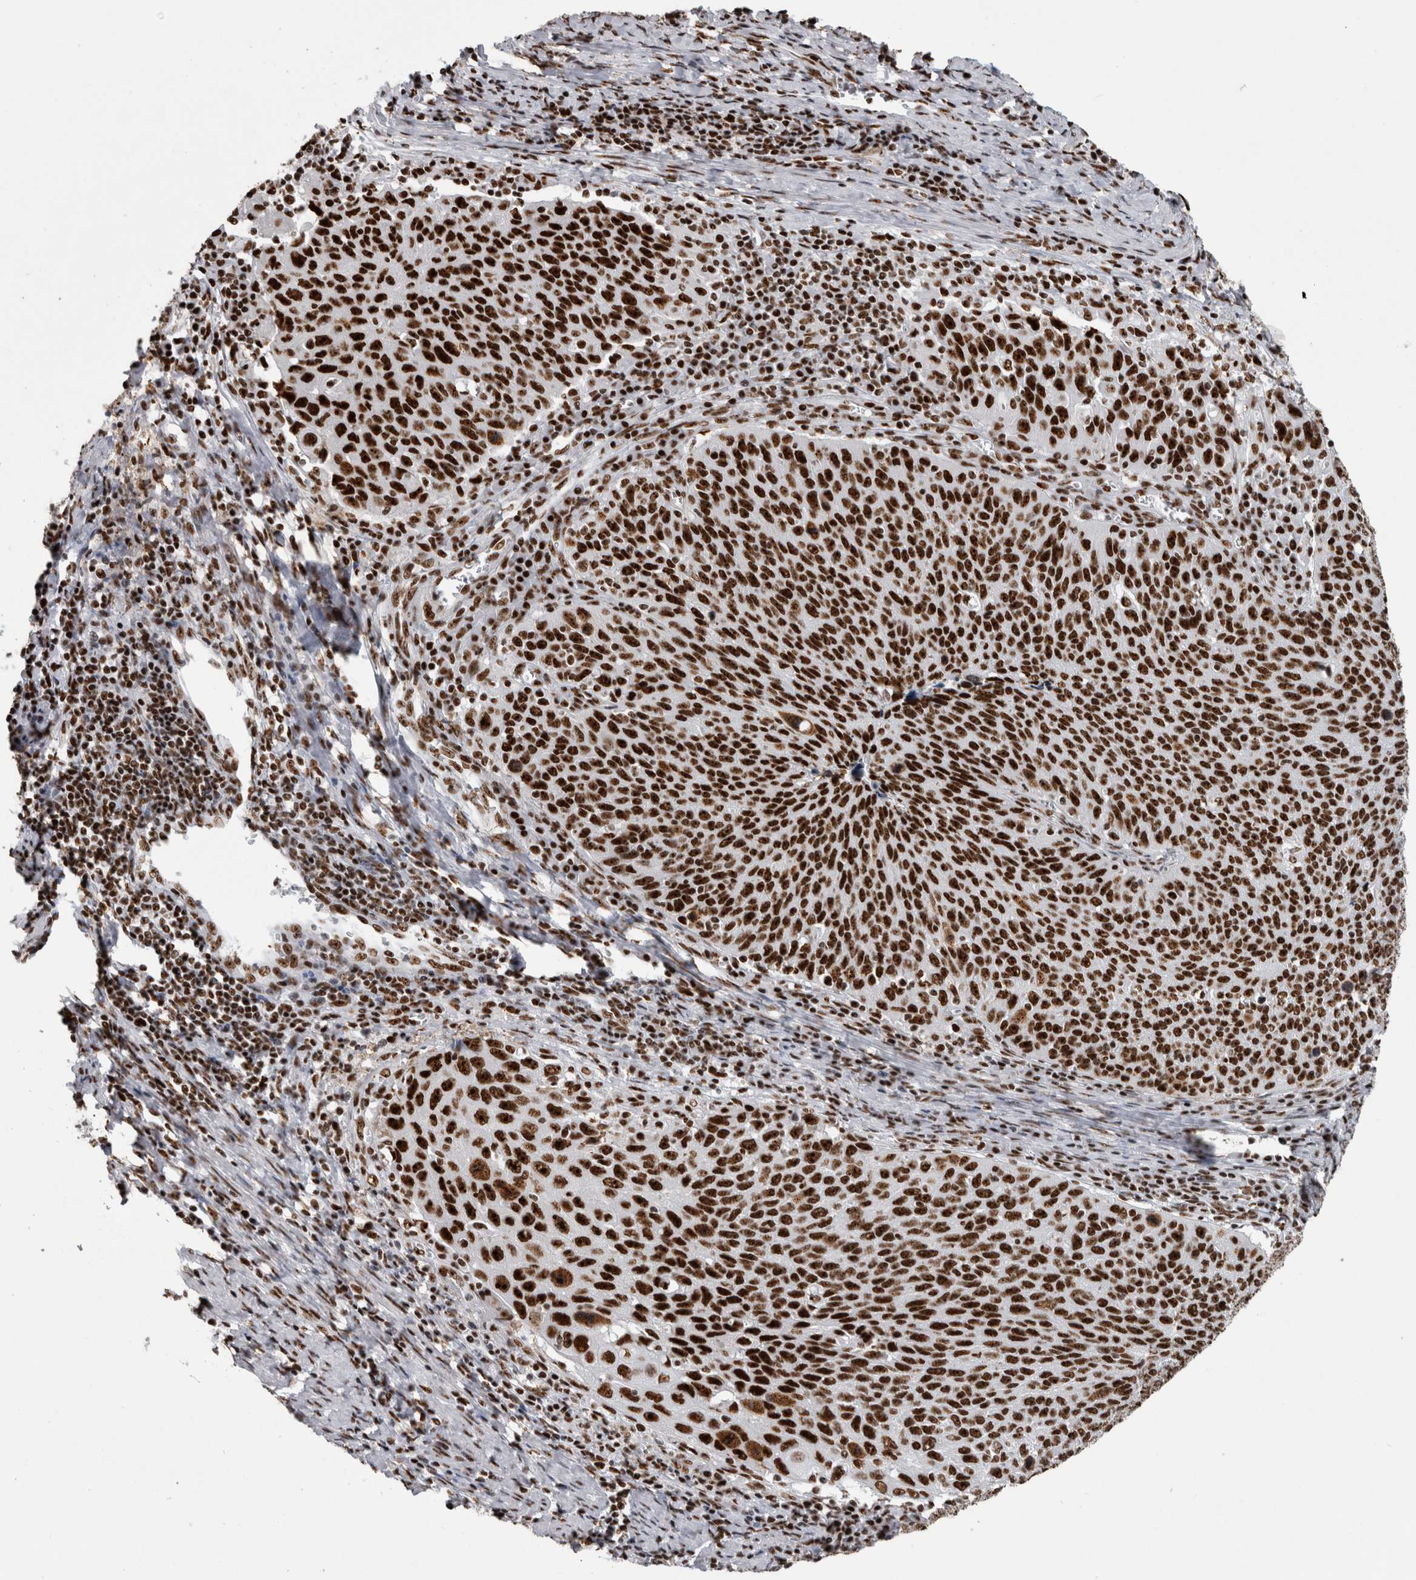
{"staining": {"intensity": "strong", "quantity": ">75%", "location": "nuclear"}, "tissue": "cervical cancer", "cell_type": "Tumor cells", "image_type": "cancer", "snomed": [{"axis": "morphology", "description": "Squamous cell carcinoma, NOS"}, {"axis": "topography", "description": "Cervix"}], "caption": "About >75% of tumor cells in human cervical squamous cell carcinoma display strong nuclear protein expression as visualized by brown immunohistochemical staining.", "gene": "NCL", "patient": {"sex": "female", "age": 53}}